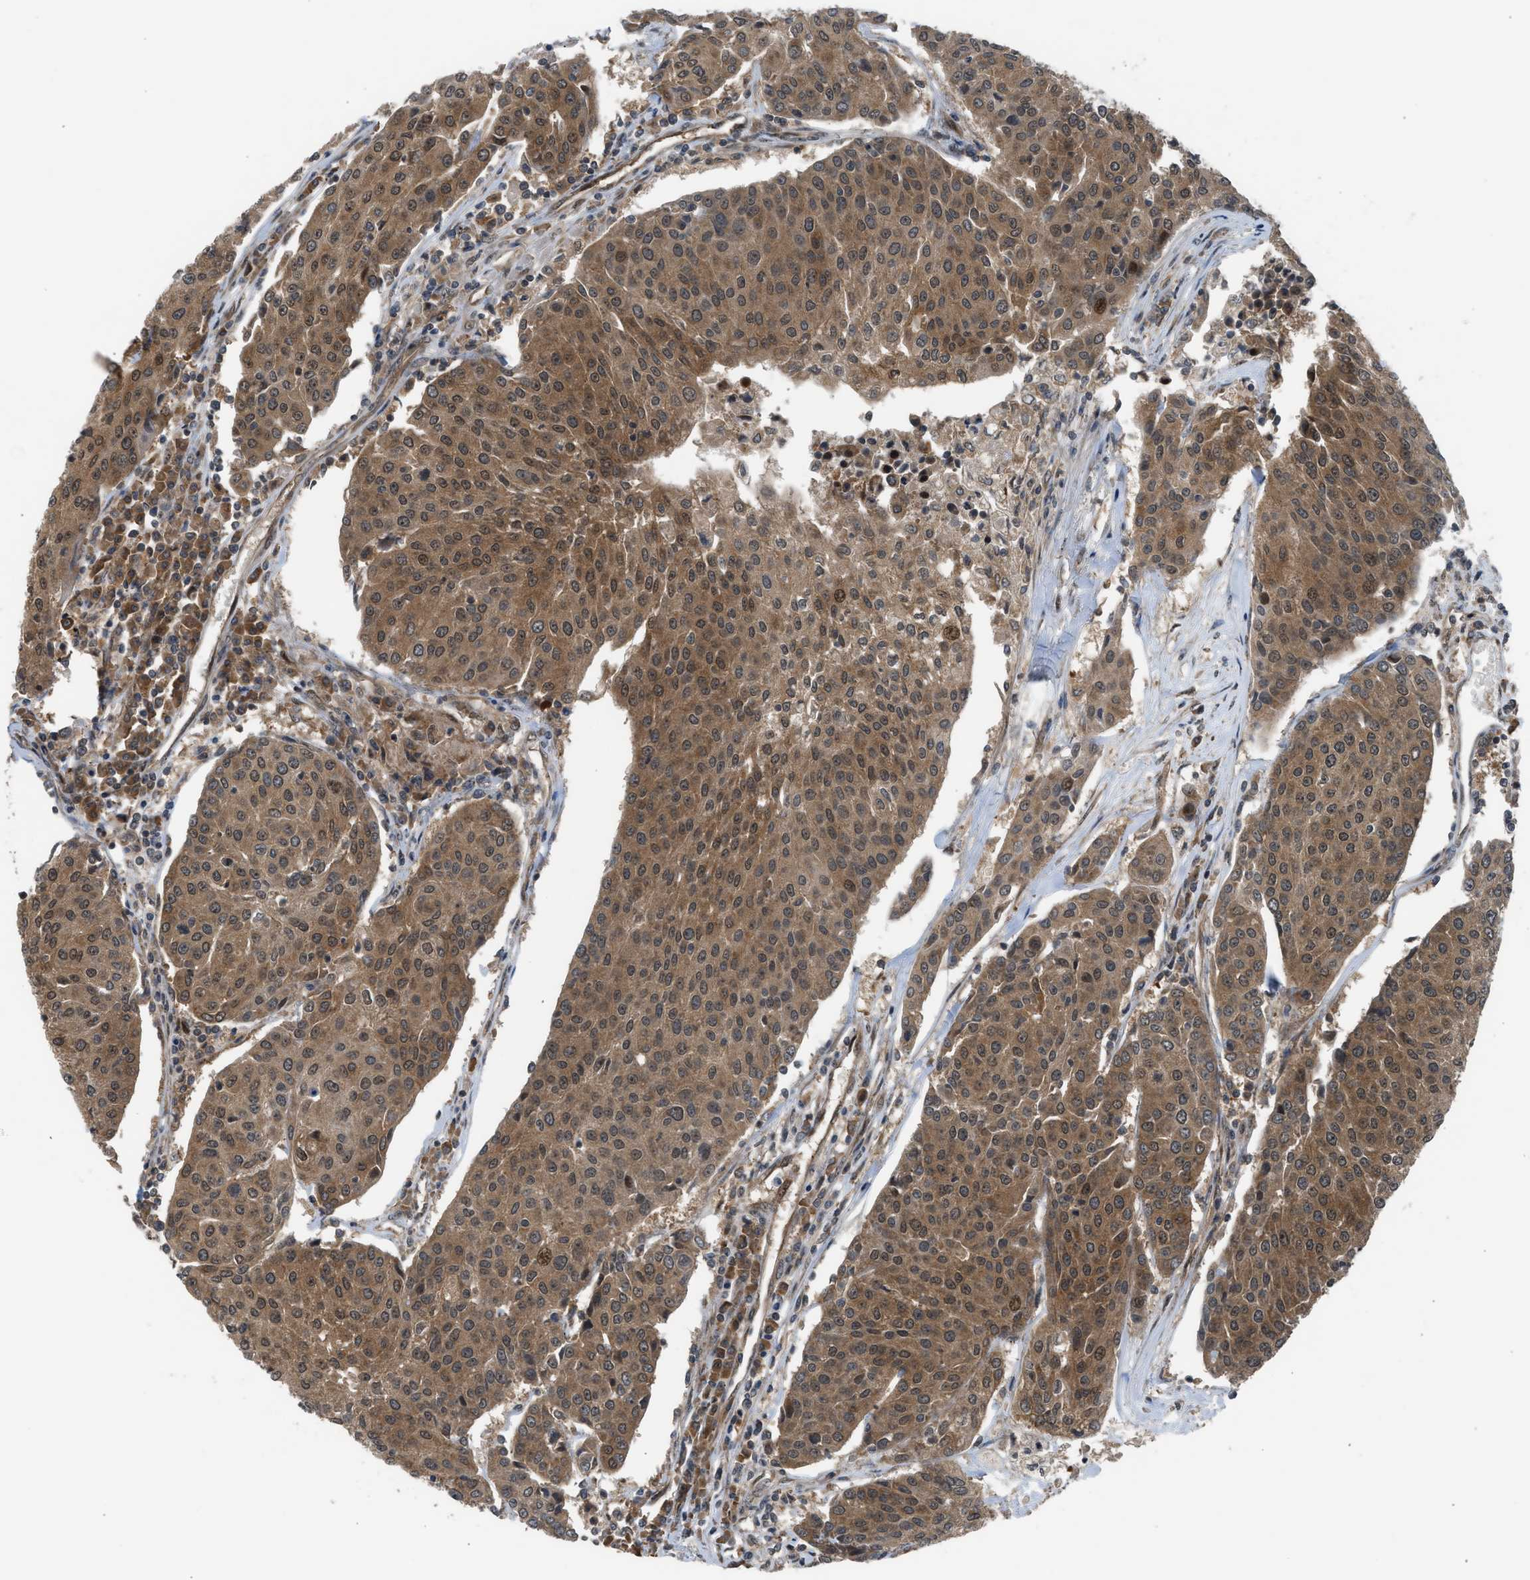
{"staining": {"intensity": "moderate", "quantity": ">75%", "location": "cytoplasmic/membranous"}, "tissue": "urothelial cancer", "cell_type": "Tumor cells", "image_type": "cancer", "snomed": [{"axis": "morphology", "description": "Urothelial carcinoma, High grade"}, {"axis": "topography", "description": "Urinary bladder"}], "caption": "This is an image of IHC staining of urothelial cancer, which shows moderate positivity in the cytoplasmic/membranous of tumor cells.", "gene": "TXNL1", "patient": {"sex": "female", "age": 85}}